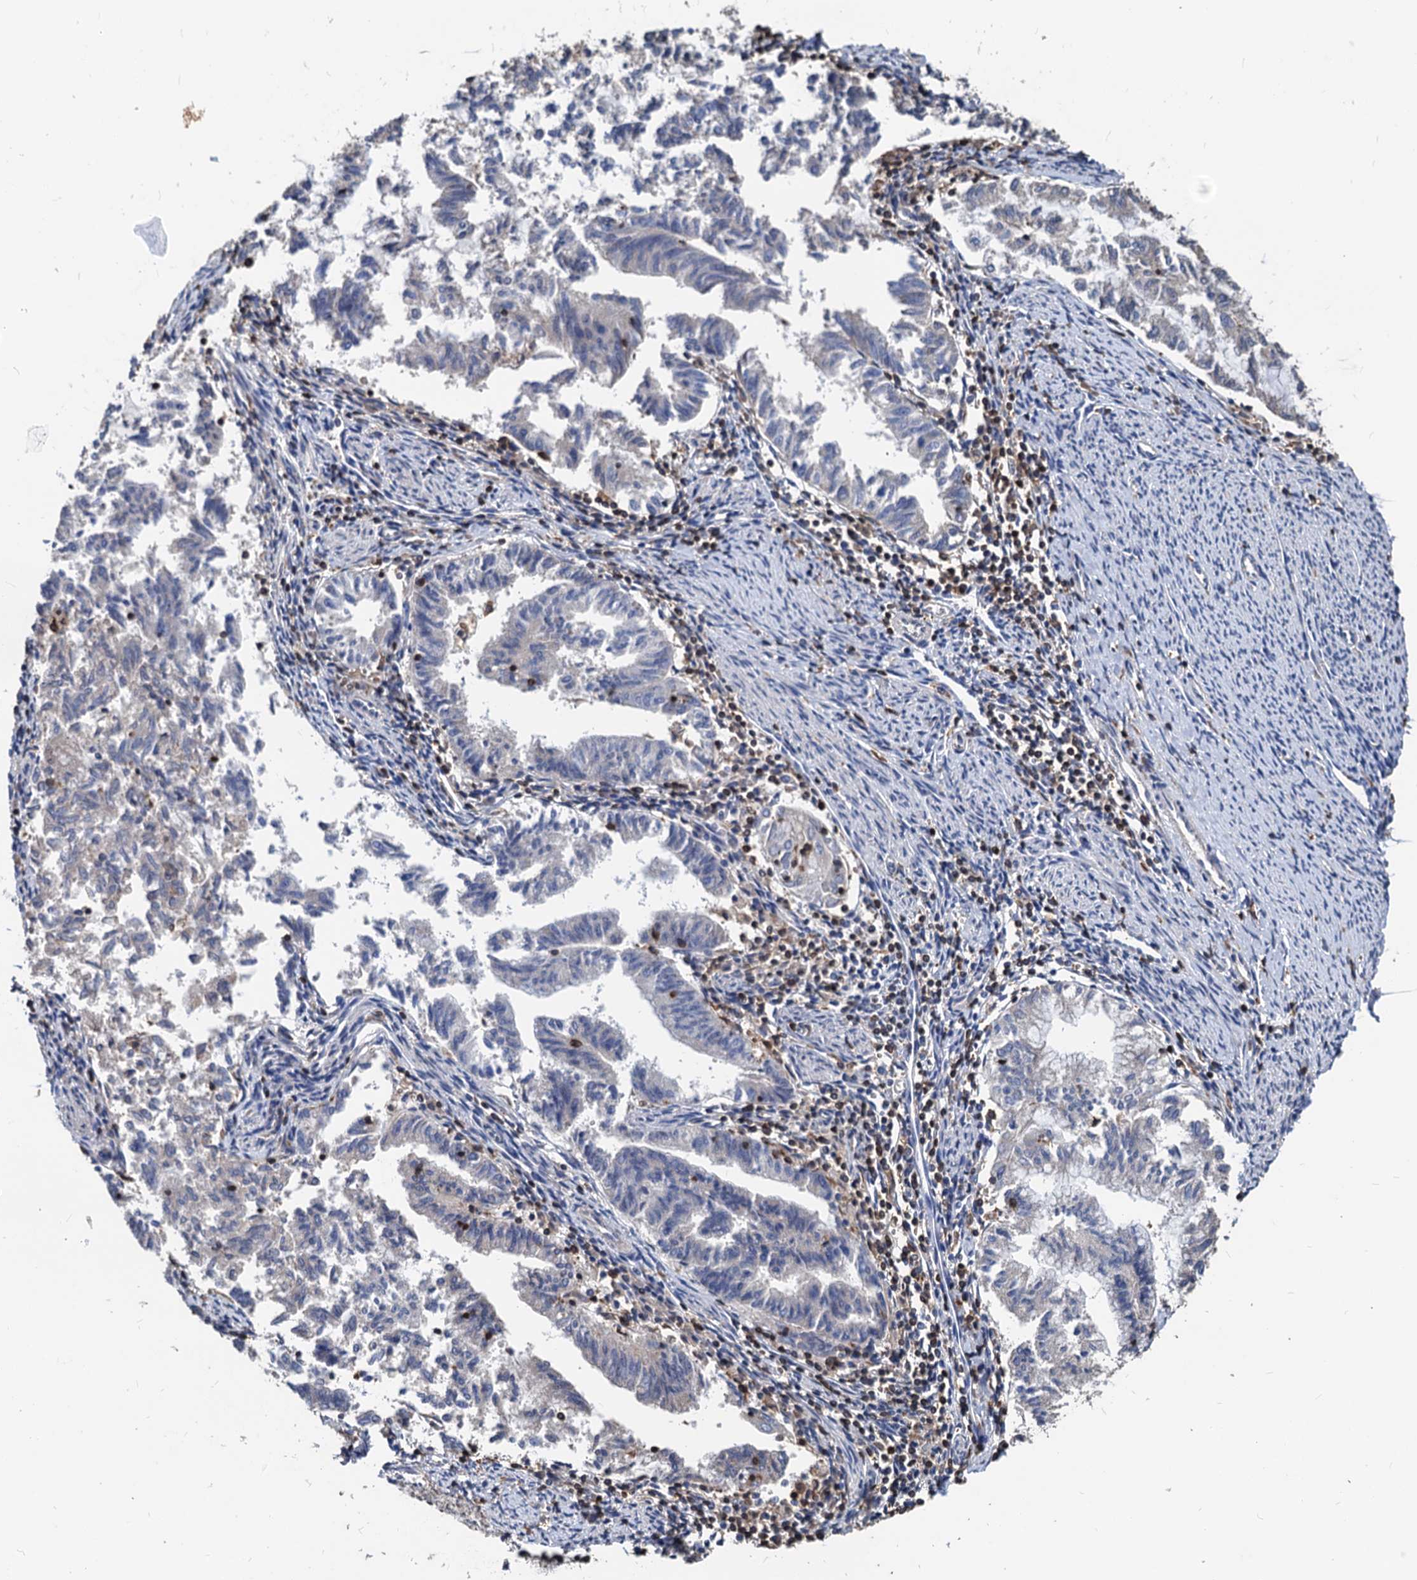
{"staining": {"intensity": "negative", "quantity": "none", "location": "none"}, "tissue": "endometrial cancer", "cell_type": "Tumor cells", "image_type": "cancer", "snomed": [{"axis": "morphology", "description": "Adenocarcinoma, NOS"}, {"axis": "topography", "description": "Endometrium"}], "caption": "Human endometrial cancer stained for a protein using IHC demonstrates no staining in tumor cells.", "gene": "LCP2", "patient": {"sex": "female", "age": 79}}